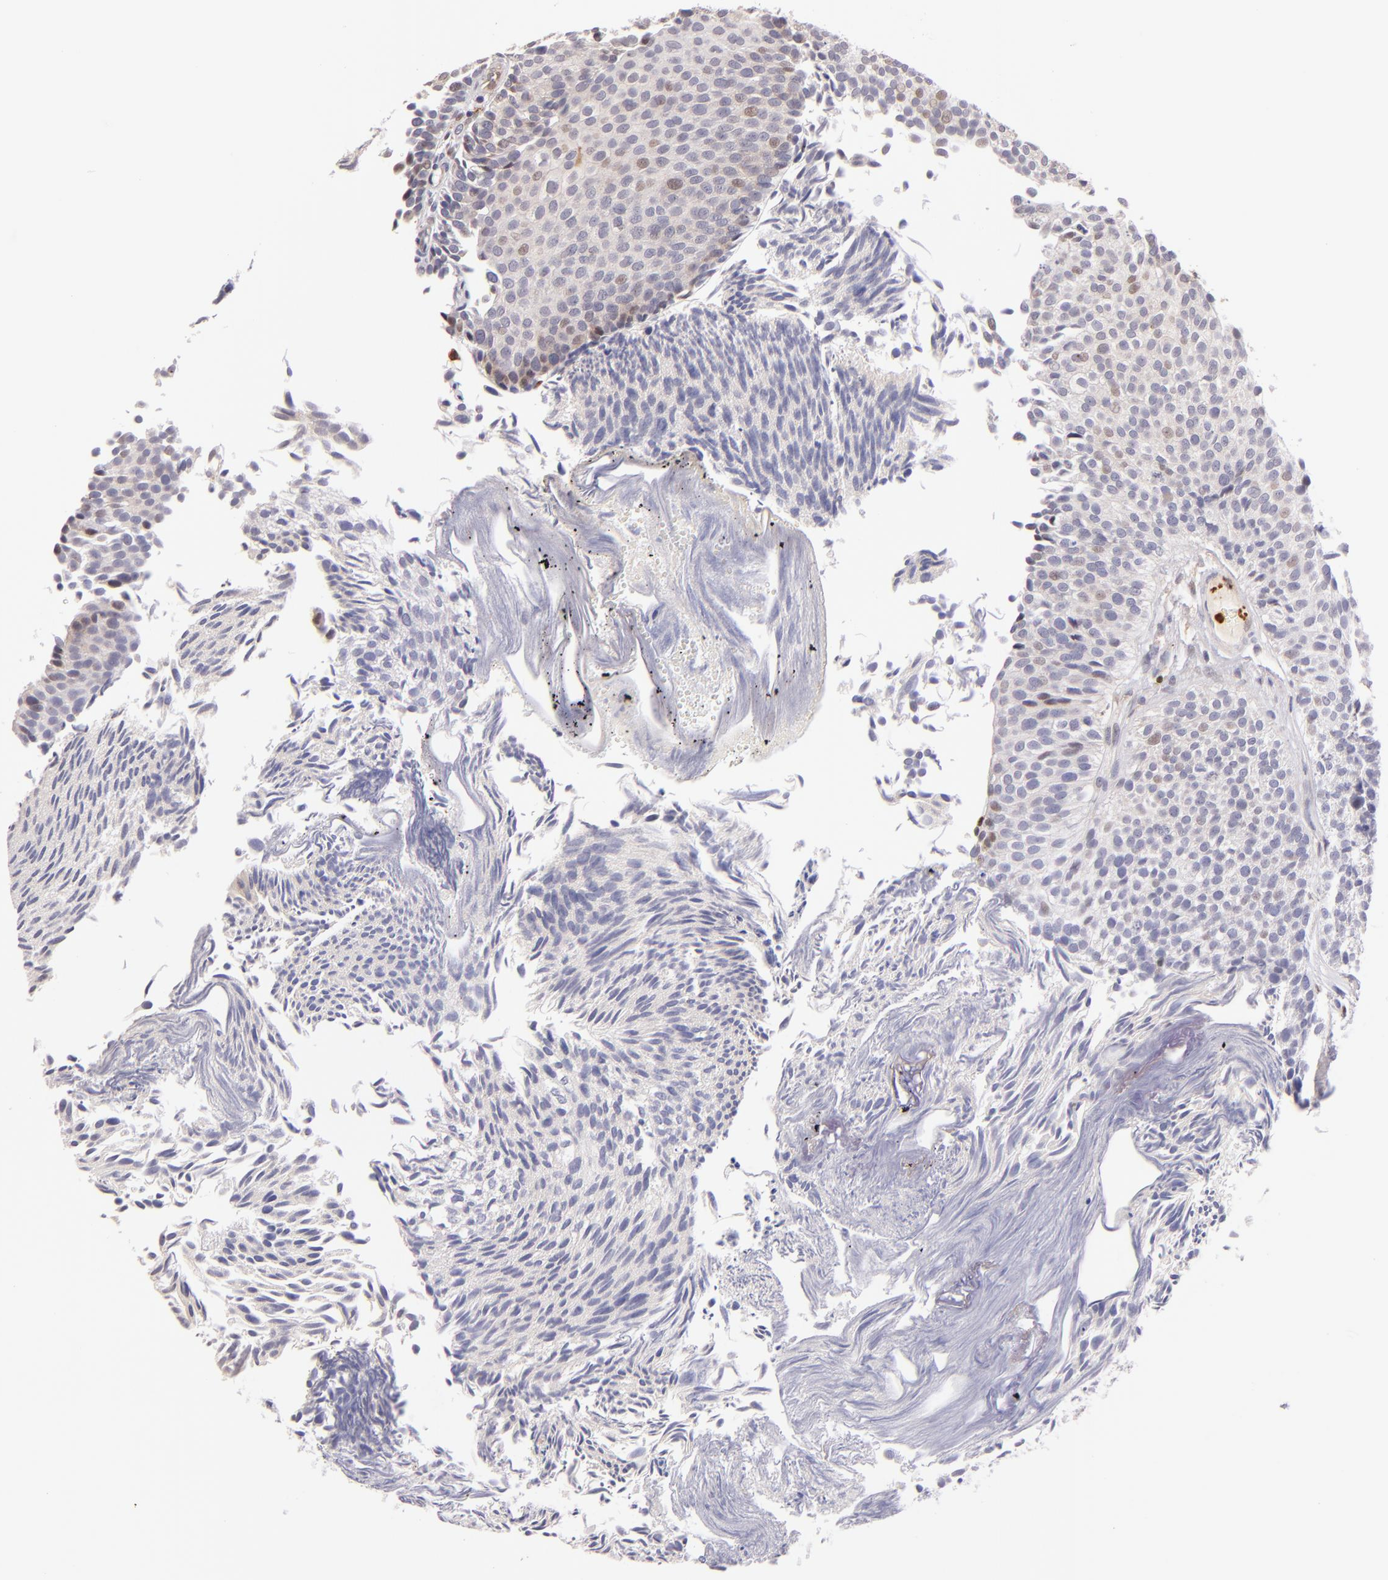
{"staining": {"intensity": "weak", "quantity": "25%-75%", "location": "cytoplasmic/membranous,nuclear"}, "tissue": "urothelial cancer", "cell_type": "Tumor cells", "image_type": "cancer", "snomed": [{"axis": "morphology", "description": "Urothelial carcinoma, Low grade"}, {"axis": "topography", "description": "Urinary bladder"}], "caption": "Immunohistochemistry (IHC) histopathology image of human low-grade urothelial carcinoma stained for a protein (brown), which demonstrates low levels of weak cytoplasmic/membranous and nuclear expression in approximately 25%-75% of tumor cells.", "gene": "BTK", "patient": {"sex": "male", "age": 84}}